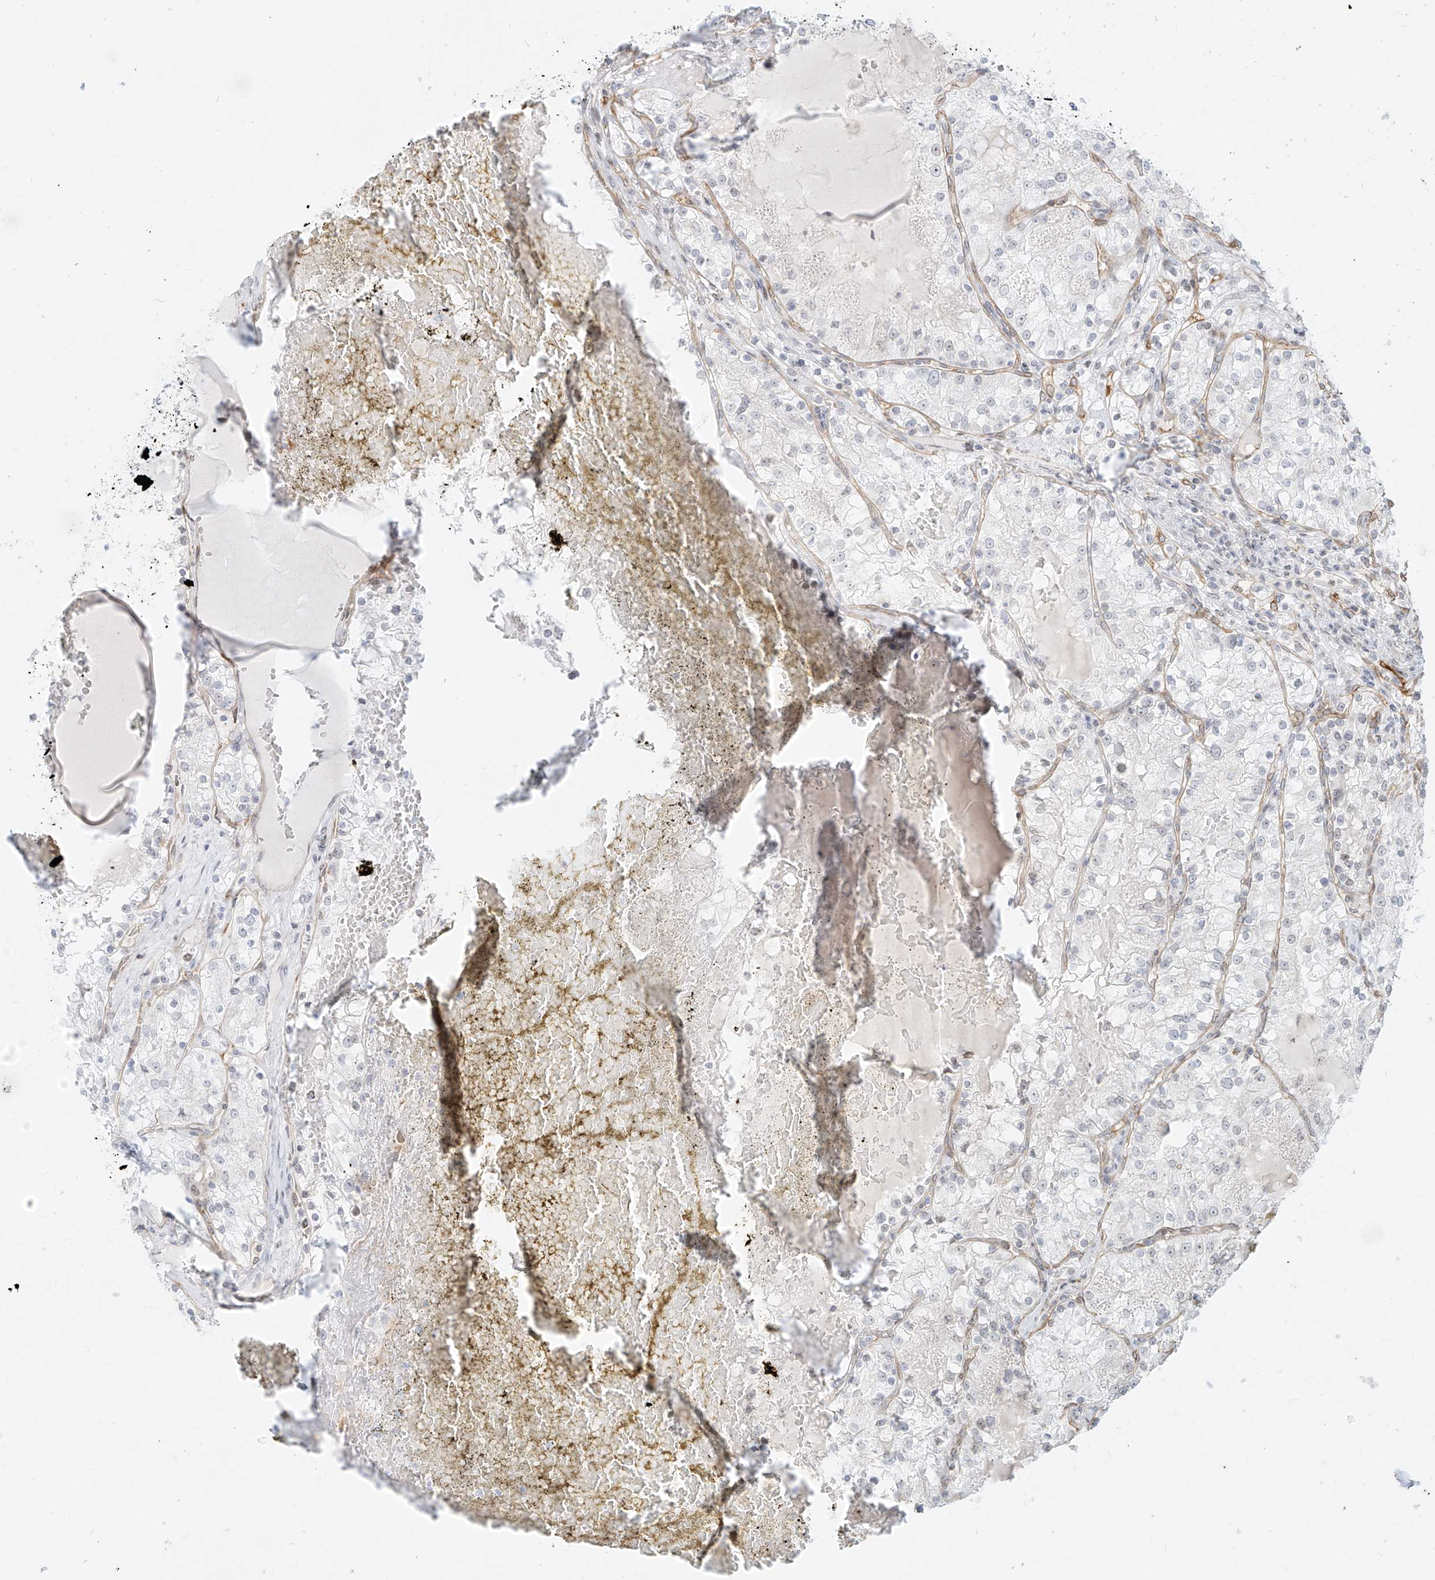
{"staining": {"intensity": "negative", "quantity": "none", "location": "none"}, "tissue": "renal cancer", "cell_type": "Tumor cells", "image_type": "cancer", "snomed": [{"axis": "morphology", "description": "Normal tissue, NOS"}, {"axis": "morphology", "description": "Adenocarcinoma, NOS"}, {"axis": "topography", "description": "Kidney"}], "caption": "Tumor cells are negative for protein expression in human renal cancer (adenocarcinoma).", "gene": "NHSL1", "patient": {"sex": "male", "age": 68}}